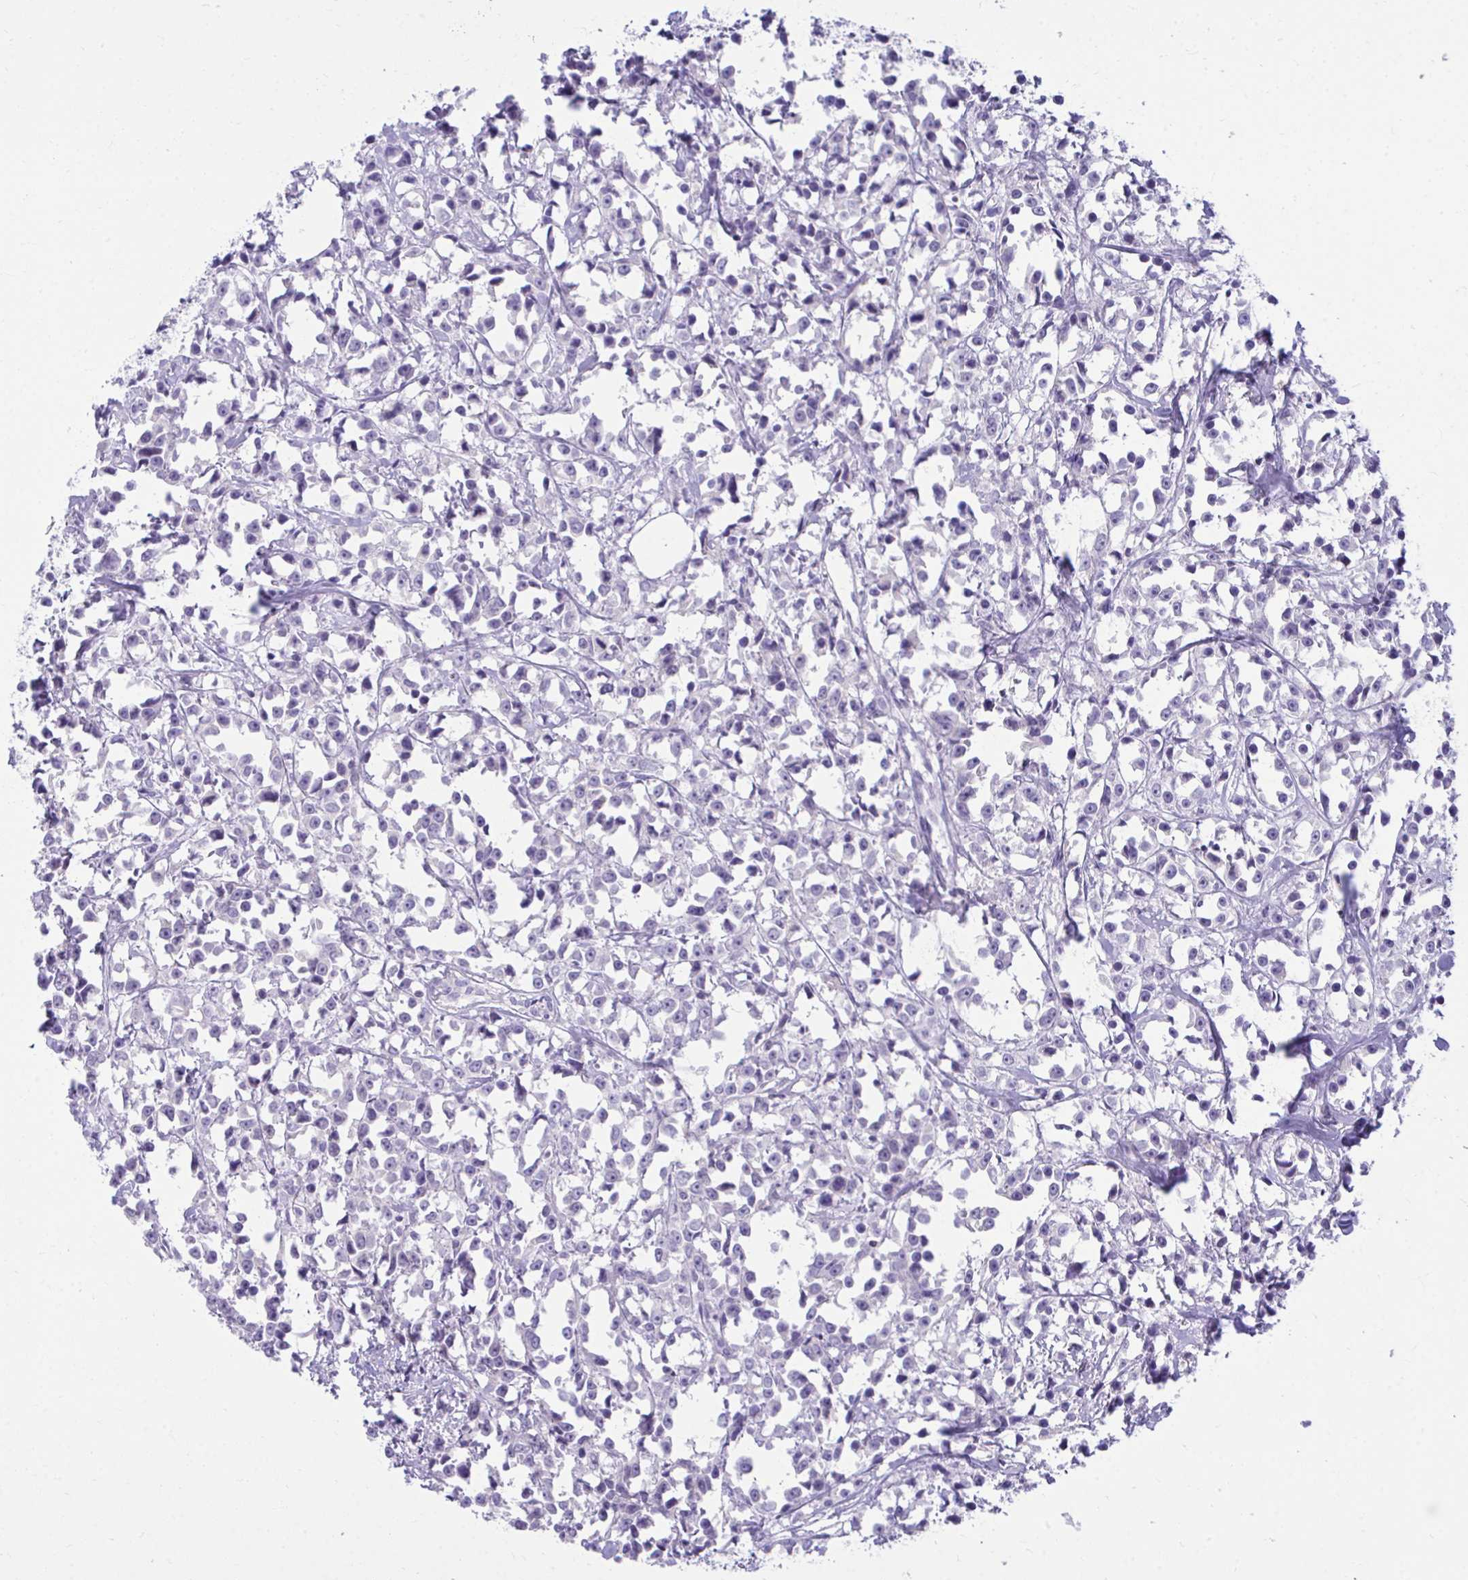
{"staining": {"intensity": "negative", "quantity": "none", "location": "none"}, "tissue": "breast cancer", "cell_type": "Tumor cells", "image_type": "cancer", "snomed": [{"axis": "morphology", "description": "Duct carcinoma"}, {"axis": "topography", "description": "Breast"}], "caption": "An image of breast cancer stained for a protein reveals no brown staining in tumor cells.", "gene": "OR7A5", "patient": {"sex": "female", "age": 80}}